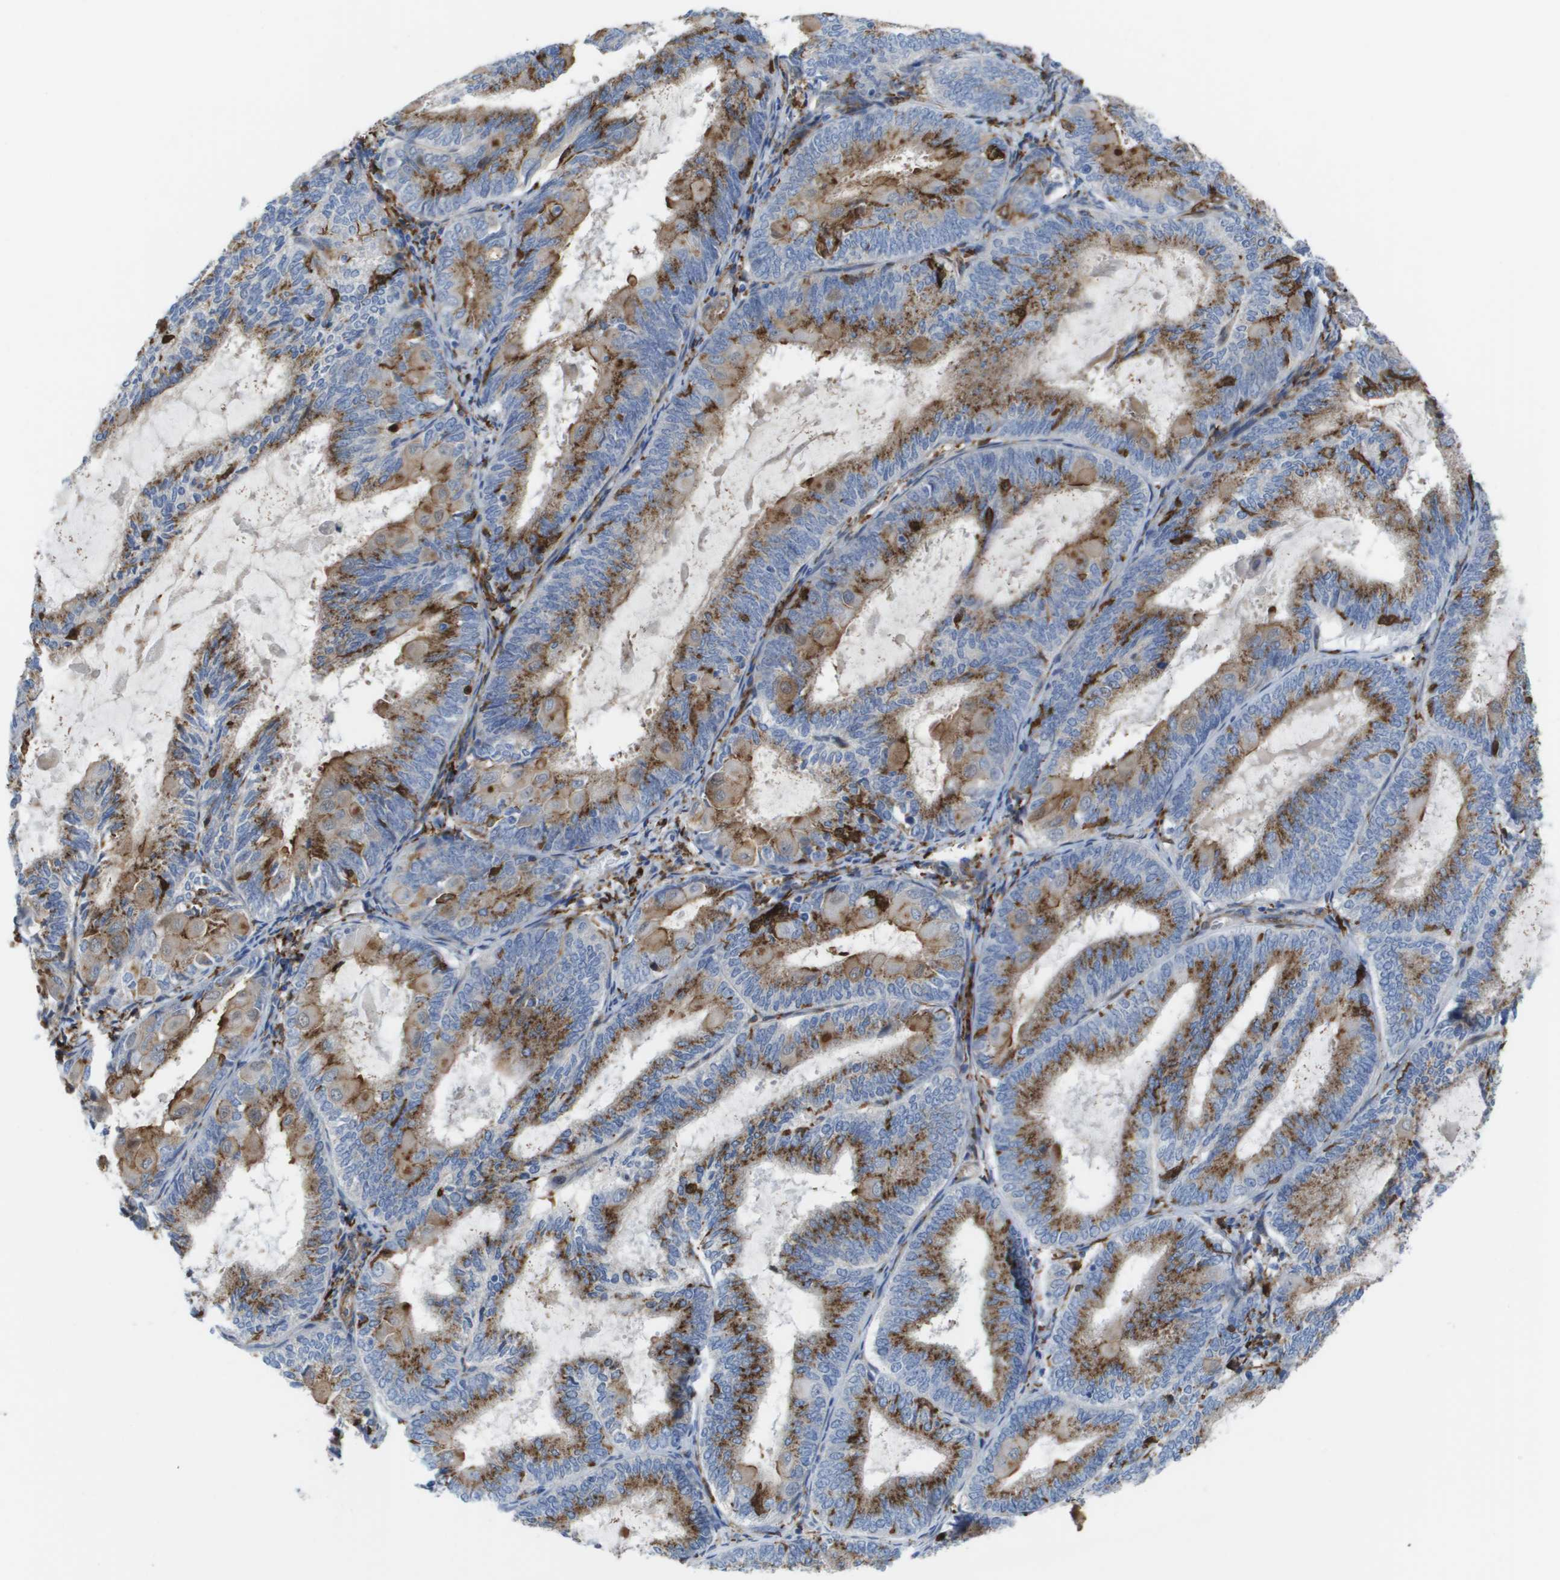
{"staining": {"intensity": "moderate", "quantity": ">75%", "location": "cytoplasmic/membranous"}, "tissue": "endometrial cancer", "cell_type": "Tumor cells", "image_type": "cancer", "snomed": [{"axis": "morphology", "description": "Adenocarcinoma, NOS"}, {"axis": "topography", "description": "Endometrium"}], "caption": "Protein staining reveals moderate cytoplasmic/membranous expression in about >75% of tumor cells in adenocarcinoma (endometrial).", "gene": "SLC37A2", "patient": {"sex": "female", "age": 81}}